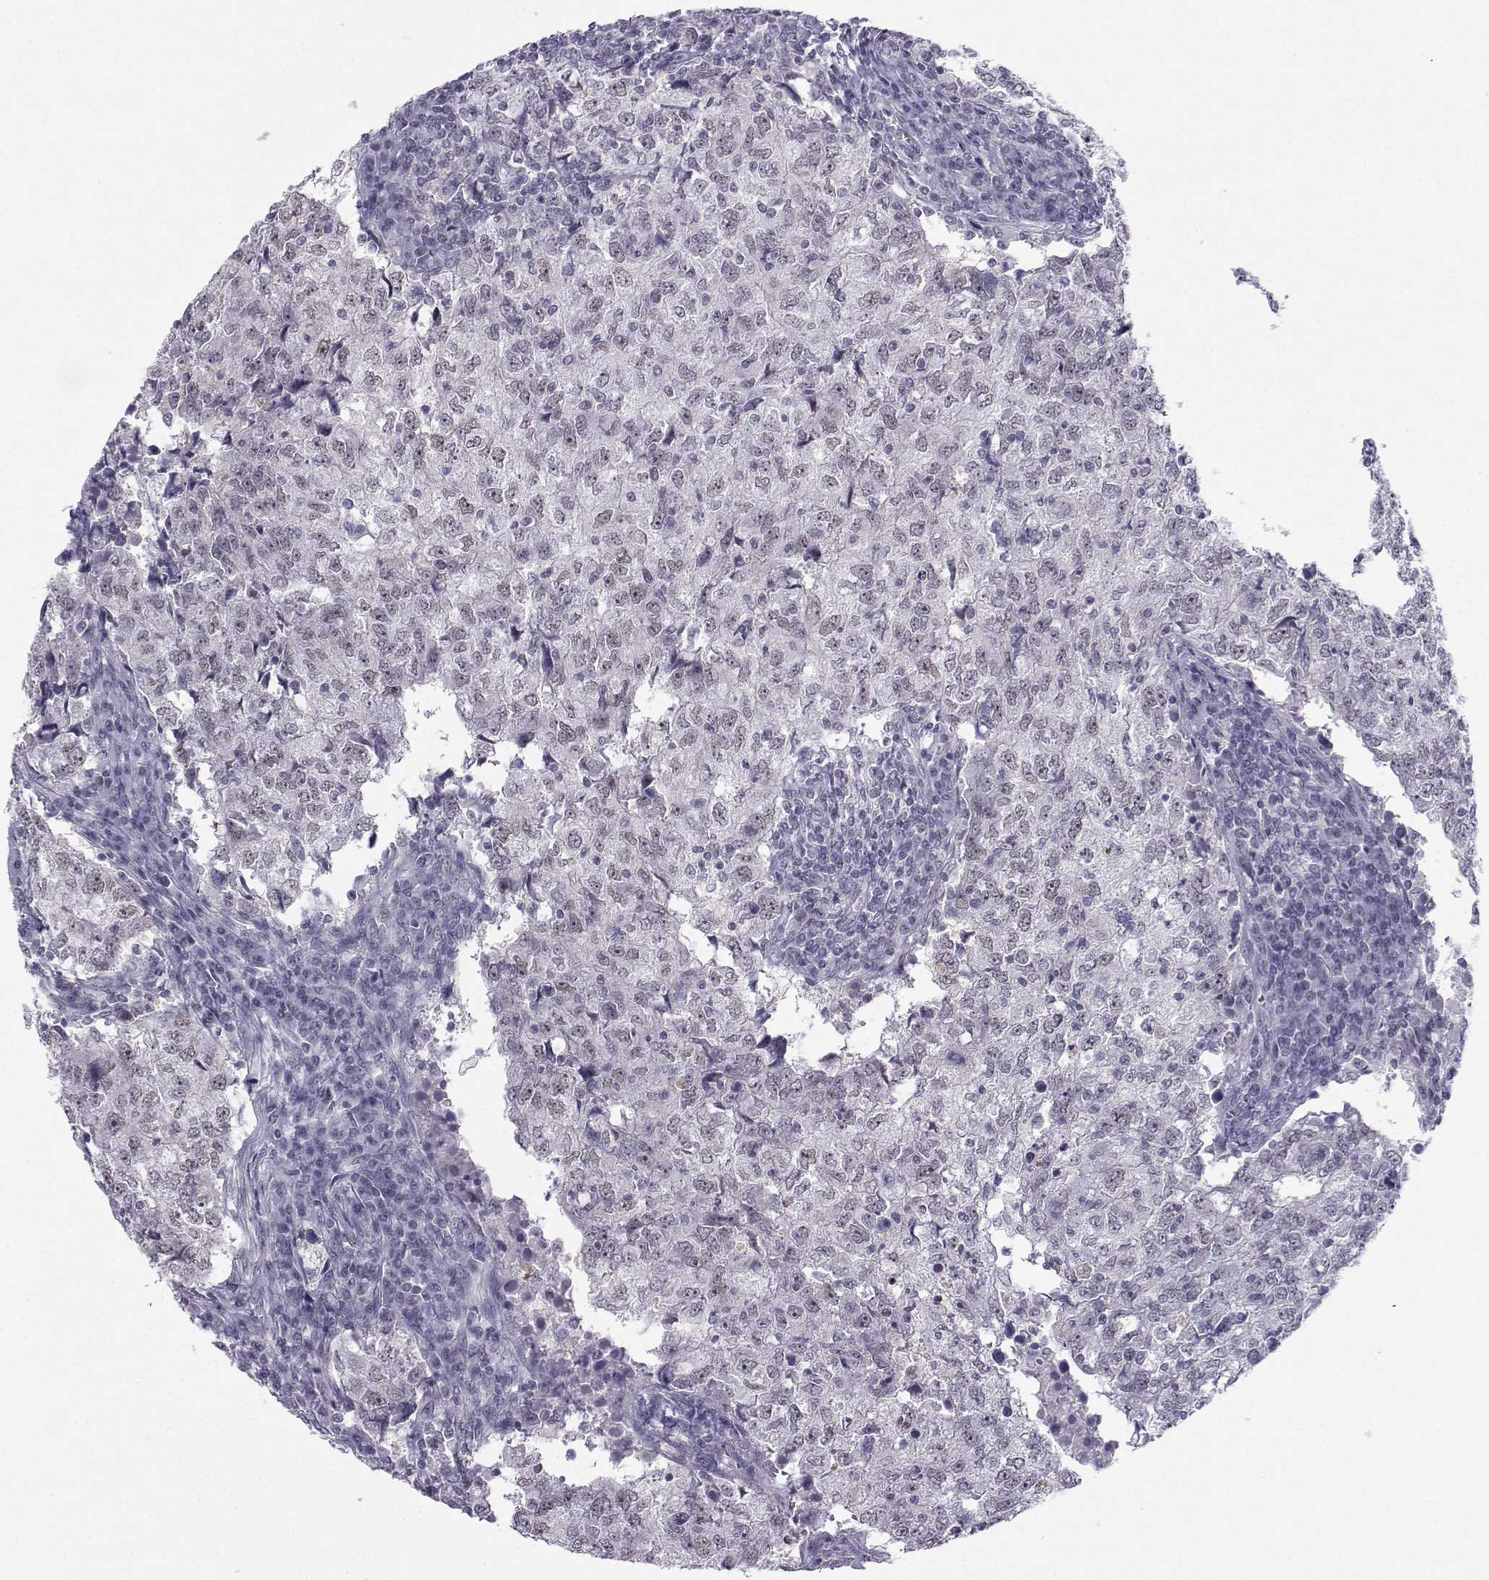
{"staining": {"intensity": "negative", "quantity": "none", "location": "none"}, "tissue": "breast cancer", "cell_type": "Tumor cells", "image_type": "cancer", "snomed": [{"axis": "morphology", "description": "Duct carcinoma"}, {"axis": "topography", "description": "Breast"}], "caption": "This image is of breast cancer stained with immunohistochemistry (IHC) to label a protein in brown with the nuclei are counter-stained blue. There is no staining in tumor cells.", "gene": "MED26", "patient": {"sex": "female", "age": 30}}